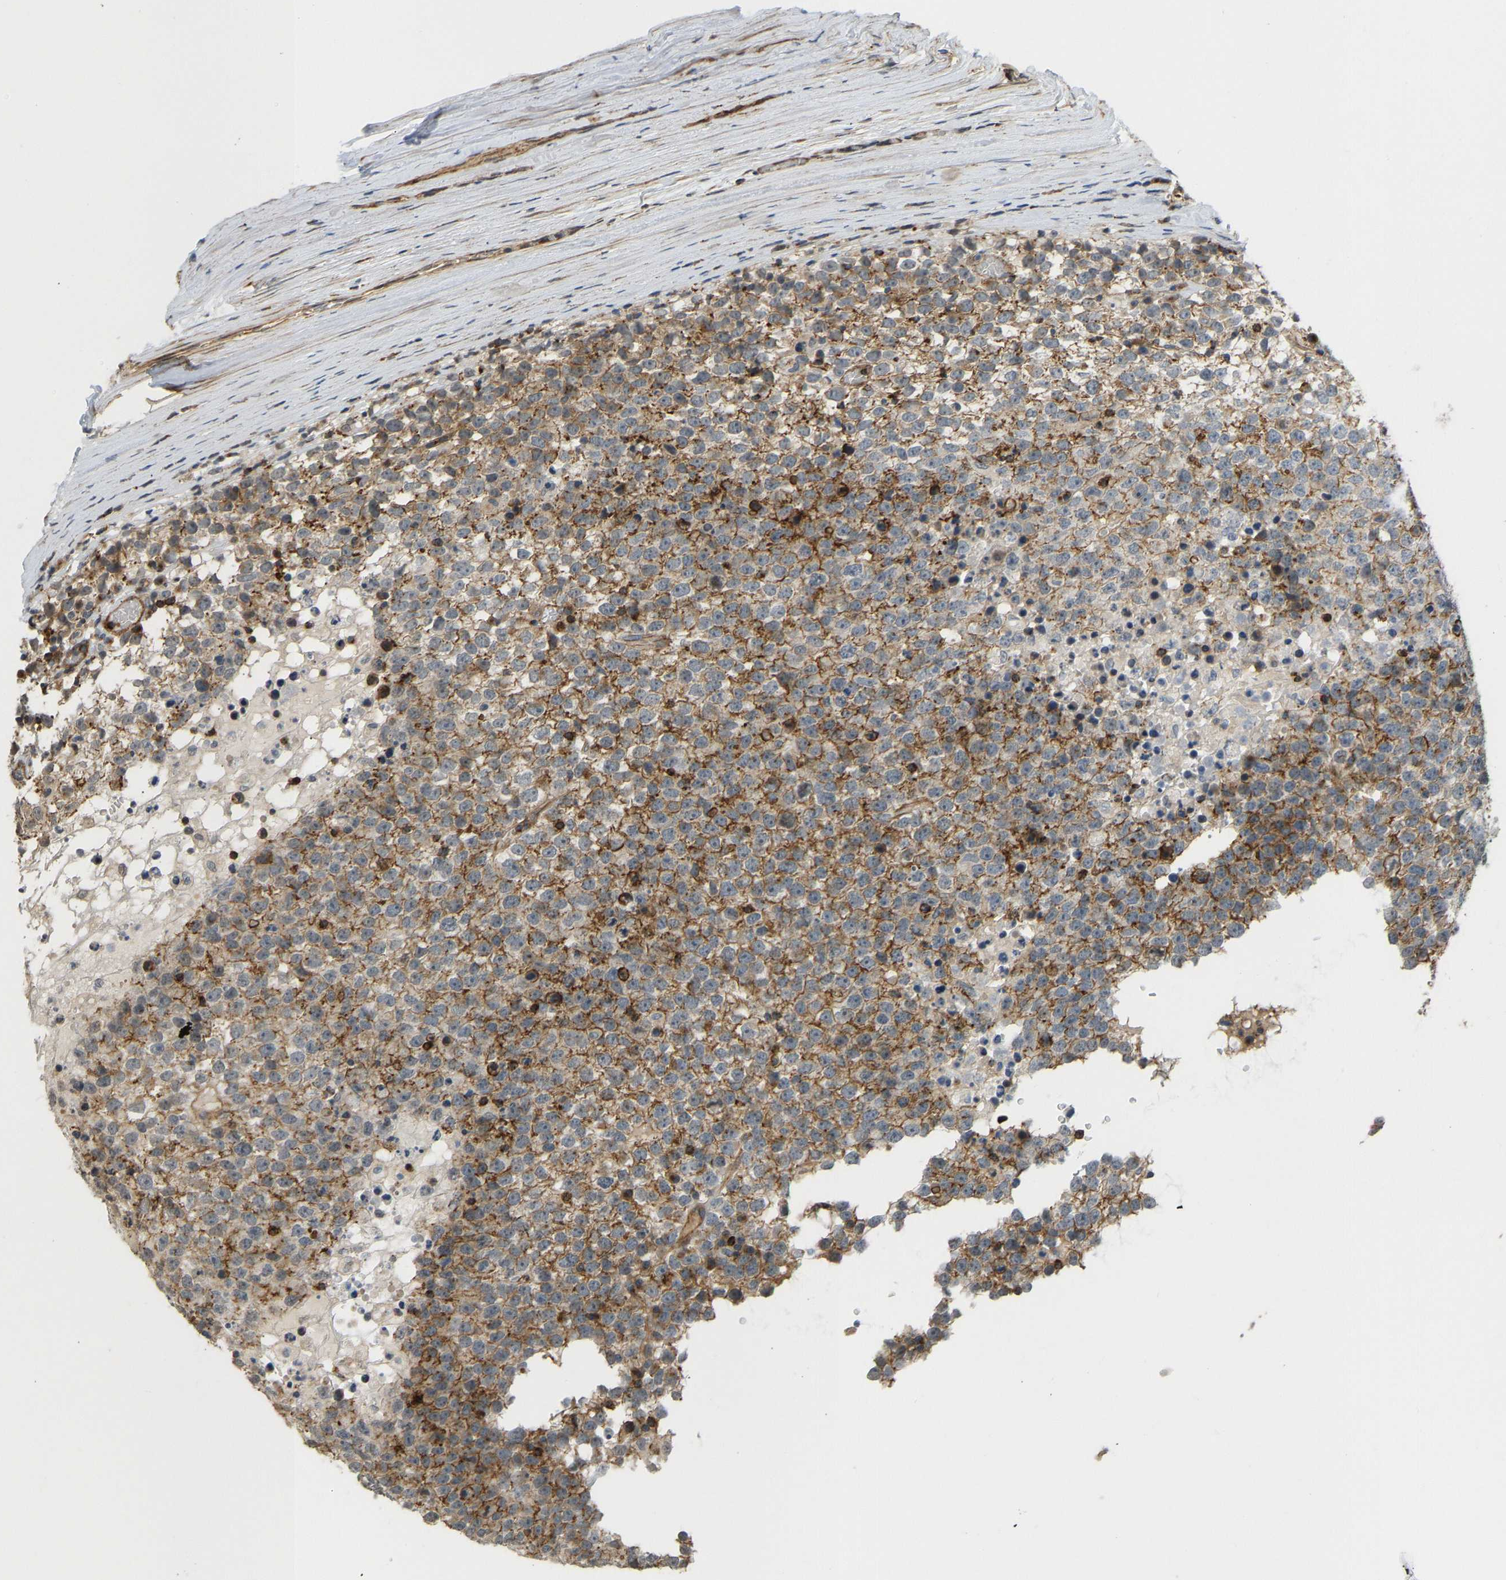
{"staining": {"intensity": "moderate", "quantity": ">75%", "location": "cytoplasmic/membranous"}, "tissue": "testis cancer", "cell_type": "Tumor cells", "image_type": "cancer", "snomed": [{"axis": "morphology", "description": "Seminoma, NOS"}, {"axis": "topography", "description": "Testis"}], "caption": "Immunohistochemical staining of seminoma (testis) exhibits medium levels of moderate cytoplasmic/membranous protein staining in approximately >75% of tumor cells.", "gene": "KIAA1671", "patient": {"sex": "male", "age": 65}}